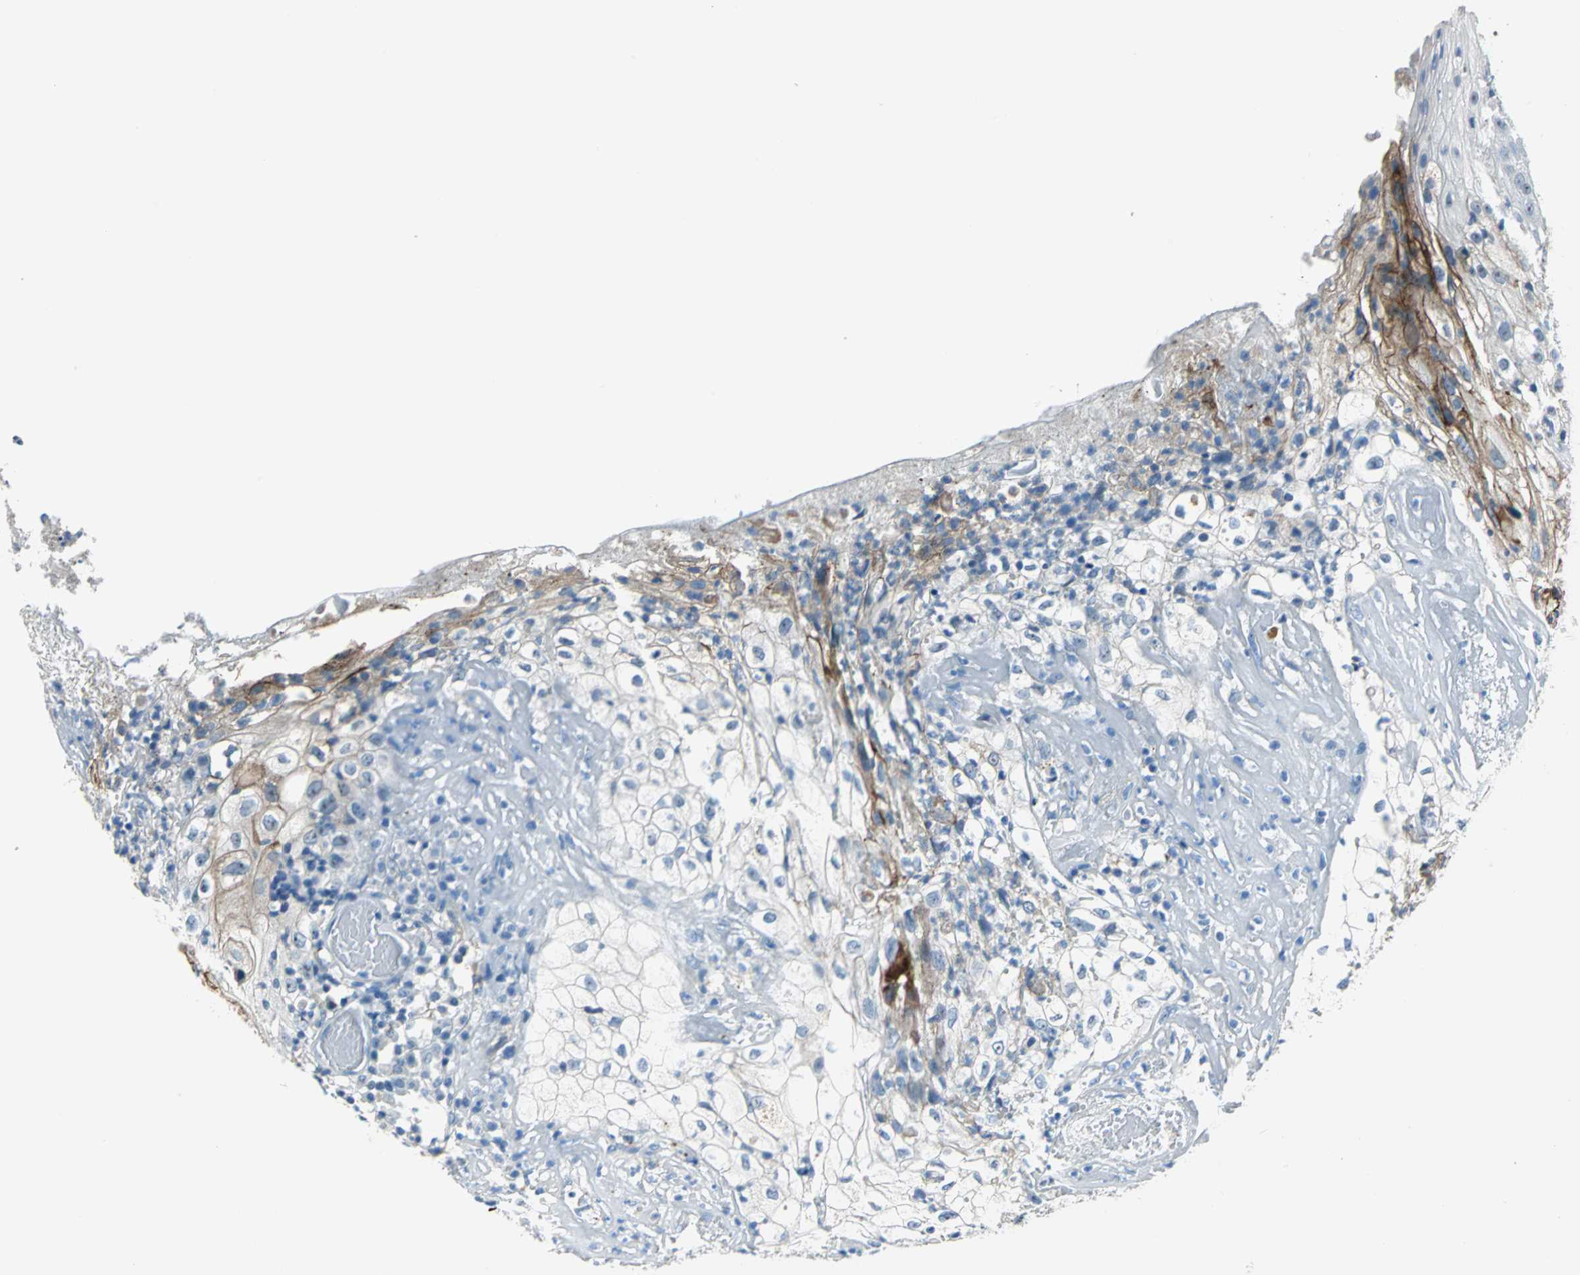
{"staining": {"intensity": "strong", "quantity": "25%-75%", "location": "cytoplasmic/membranous"}, "tissue": "skin cancer", "cell_type": "Tumor cells", "image_type": "cancer", "snomed": [{"axis": "morphology", "description": "Squamous cell carcinoma, NOS"}, {"axis": "topography", "description": "Skin"}], "caption": "DAB (3,3'-diaminobenzidine) immunohistochemical staining of squamous cell carcinoma (skin) demonstrates strong cytoplasmic/membranous protein positivity in approximately 25%-75% of tumor cells.", "gene": "MUC4", "patient": {"sex": "male", "age": 65}}